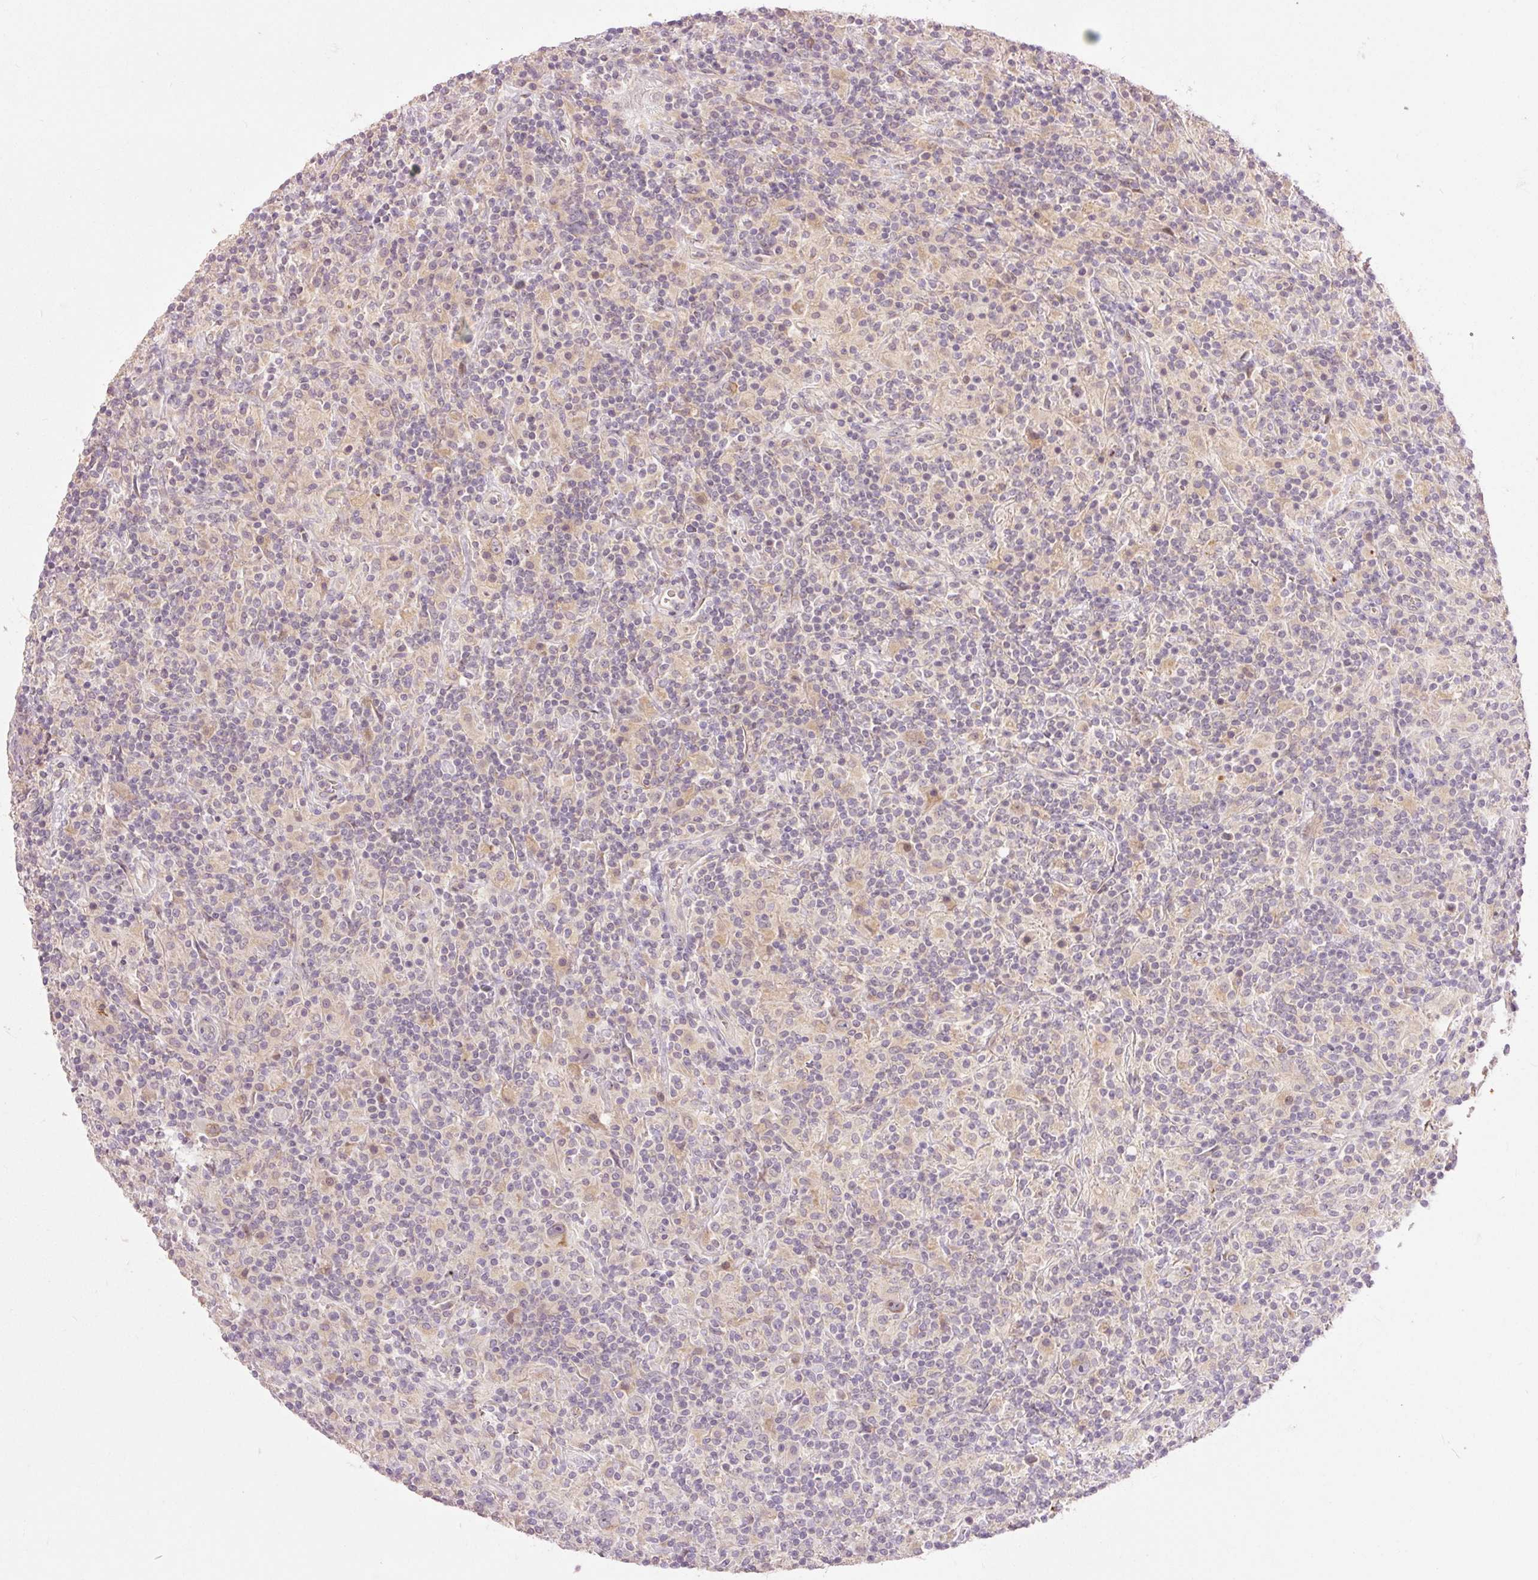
{"staining": {"intensity": "moderate", "quantity": "<25%", "location": "cytoplasmic/membranous"}, "tissue": "lymphoma", "cell_type": "Tumor cells", "image_type": "cancer", "snomed": [{"axis": "morphology", "description": "Hodgkin's disease, NOS"}, {"axis": "topography", "description": "Lymph node"}], "caption": "Tumor cells exhibit low levels of moderate cytoplasmic/membranous positivity in about <25% of cells in lymphoma.", "gene": "SLC29A3", "patient": {"sex": "male", "age": 70}}